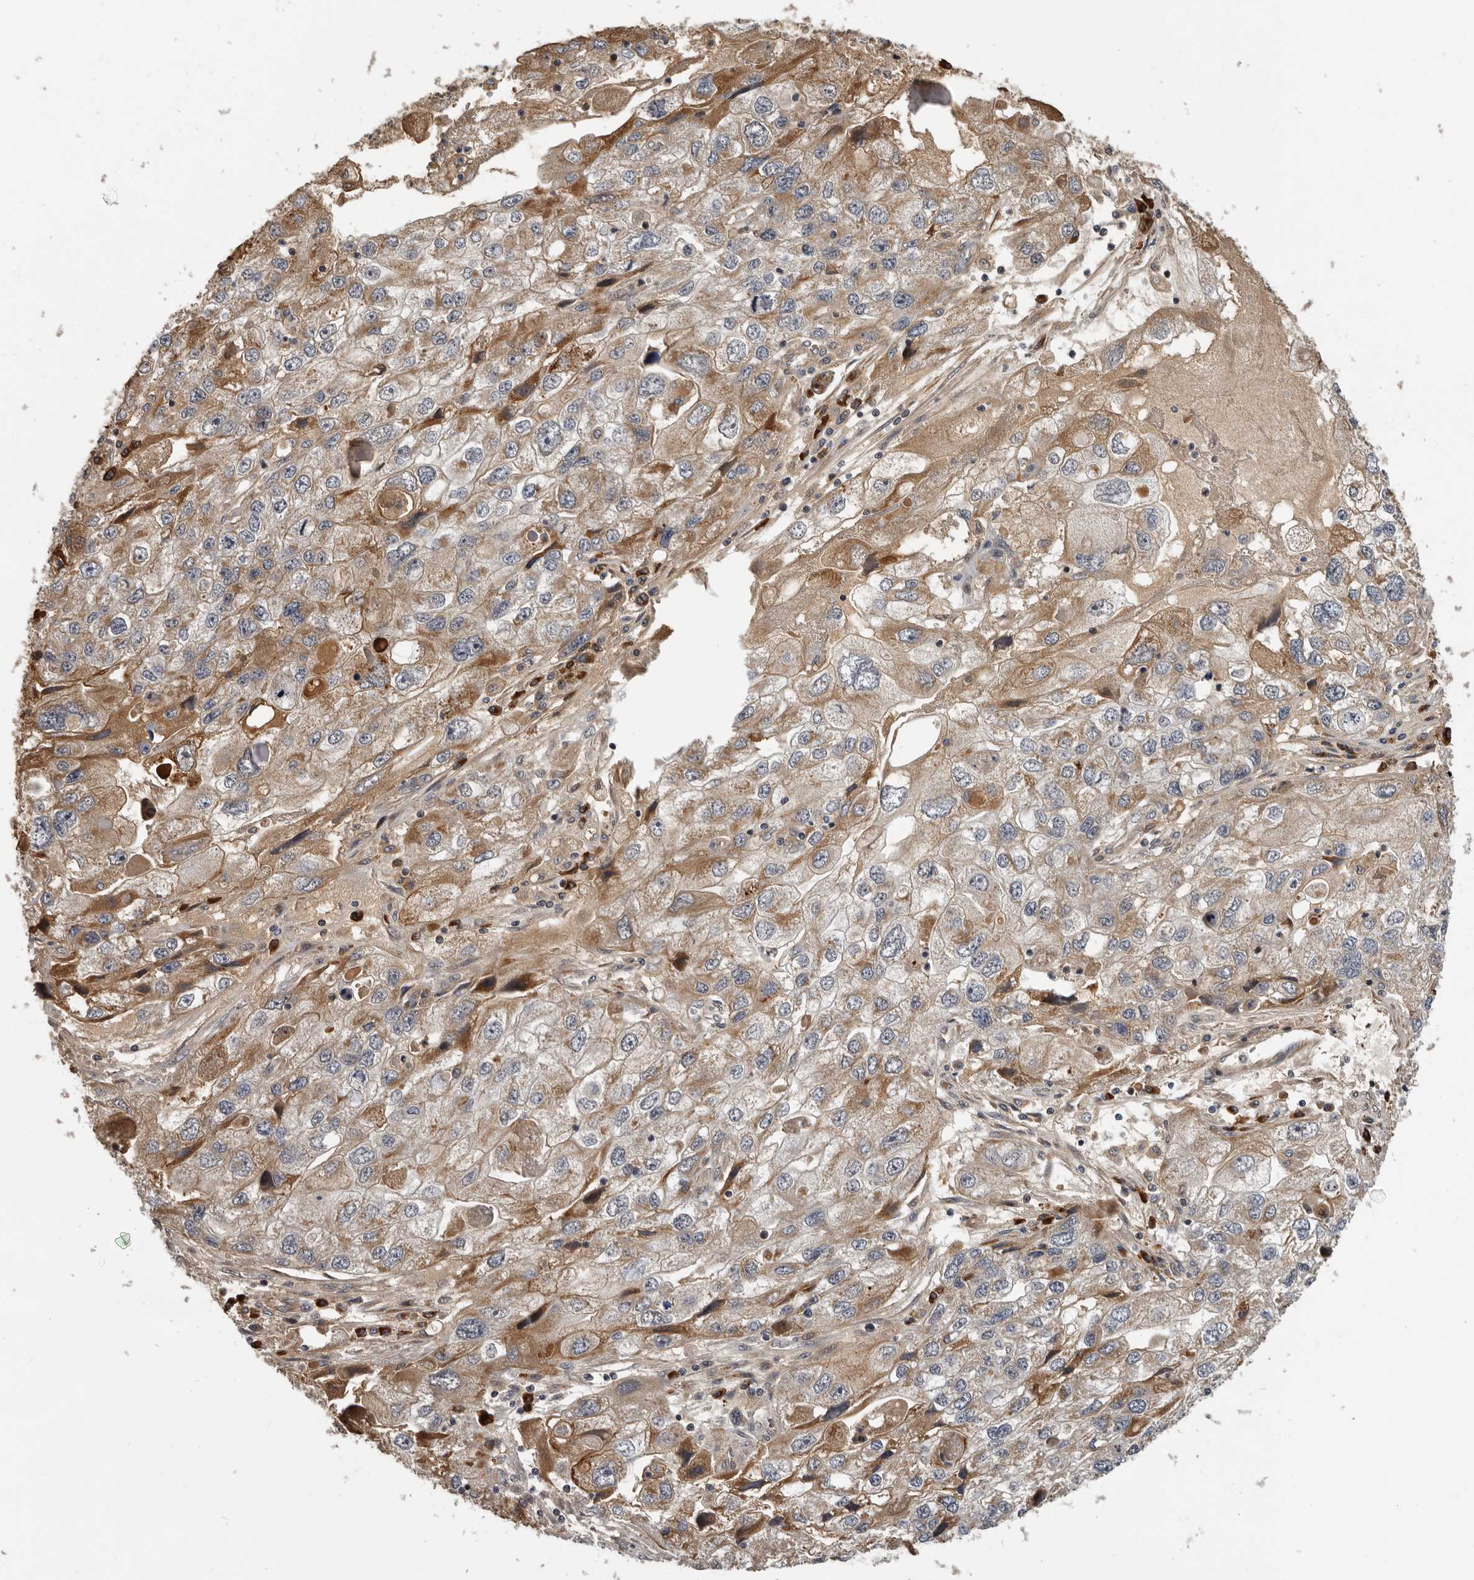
{"staining": {"intensity": "moderate", "quantity": ">75%", "location": "cytoplasmic/membranous"}, "tissue": "endometrial cancer", "cell_type": "Tumor cells", "image_type": "cancer", "snomed": [{"axis": "morphology", "description": "Adenocarcinoma, NOS"}, {"axis": "topography", "description": "Endometrium"}], "caption": "Protein staining of endometrial adenocarcinoma tissue reveals moderate cytoplasmic/membranous positivity in approximately >75% of tumor cells.", "gene": "RNF157", "patient": {"sex": "female", "age": 49}}